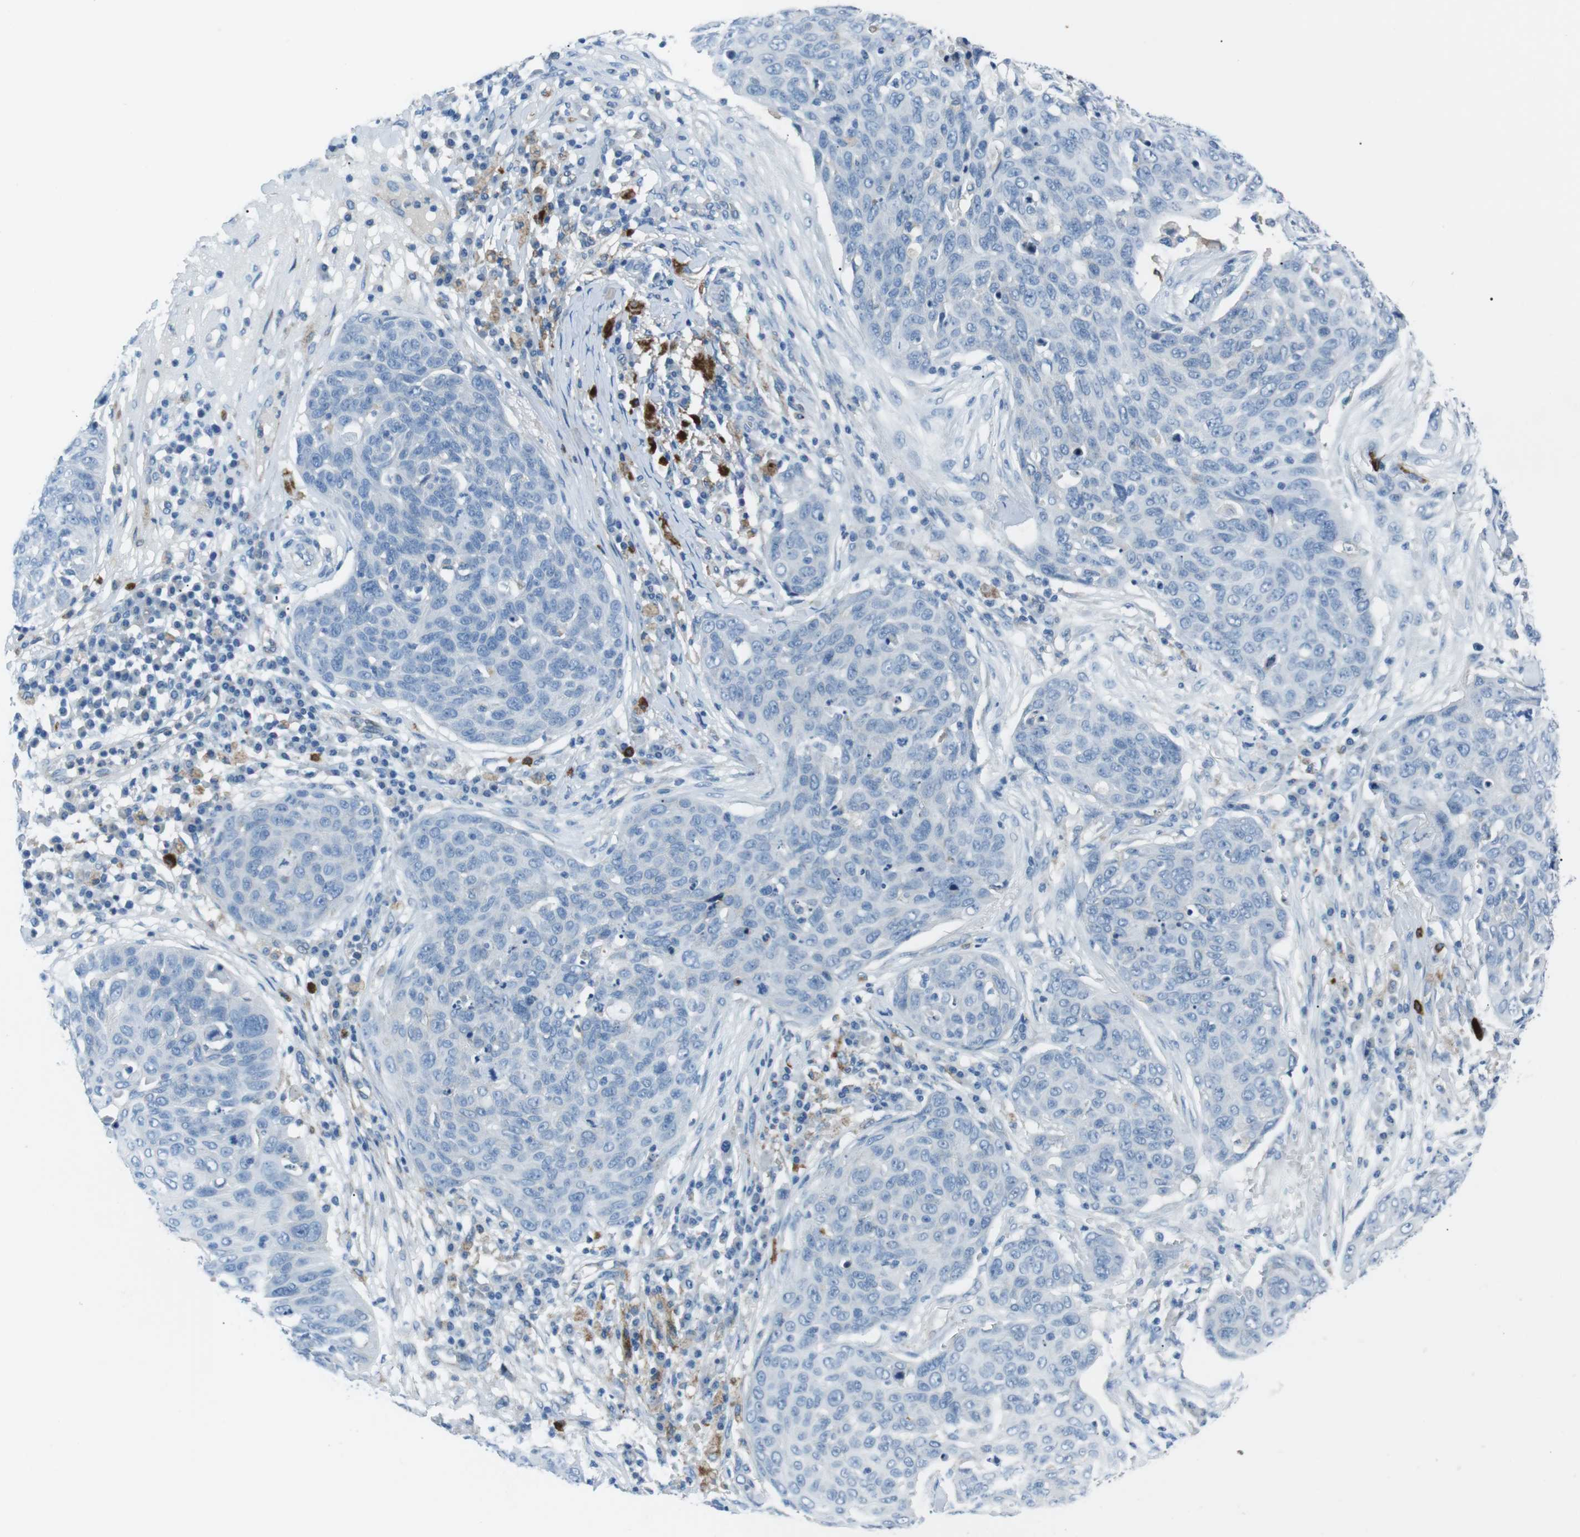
{"staining": {"intensity": "negative", "quantity": "none", "location": "none"}, "tissue": "skin cancer", "cell_type": "Tumor cells", "image_type": "cancer", "snomed": [{"axis": "morphology", "description": "Squamous cell carcinoma in situ, NOS"}, {"axis": "morphology", "description": "Squamous cell carcinoma, NOS"}, {"axis": "topography", "description": "Skin"}], "caption": "The IHC image has no significant positivity in tumor cells of skin squamous cell carcinoma tissue. (DAB IHC visualized using brightfield microscopy, high magnification).", "gene": "CSF2RA", "patient": {"sex": "male", "age": 93}}